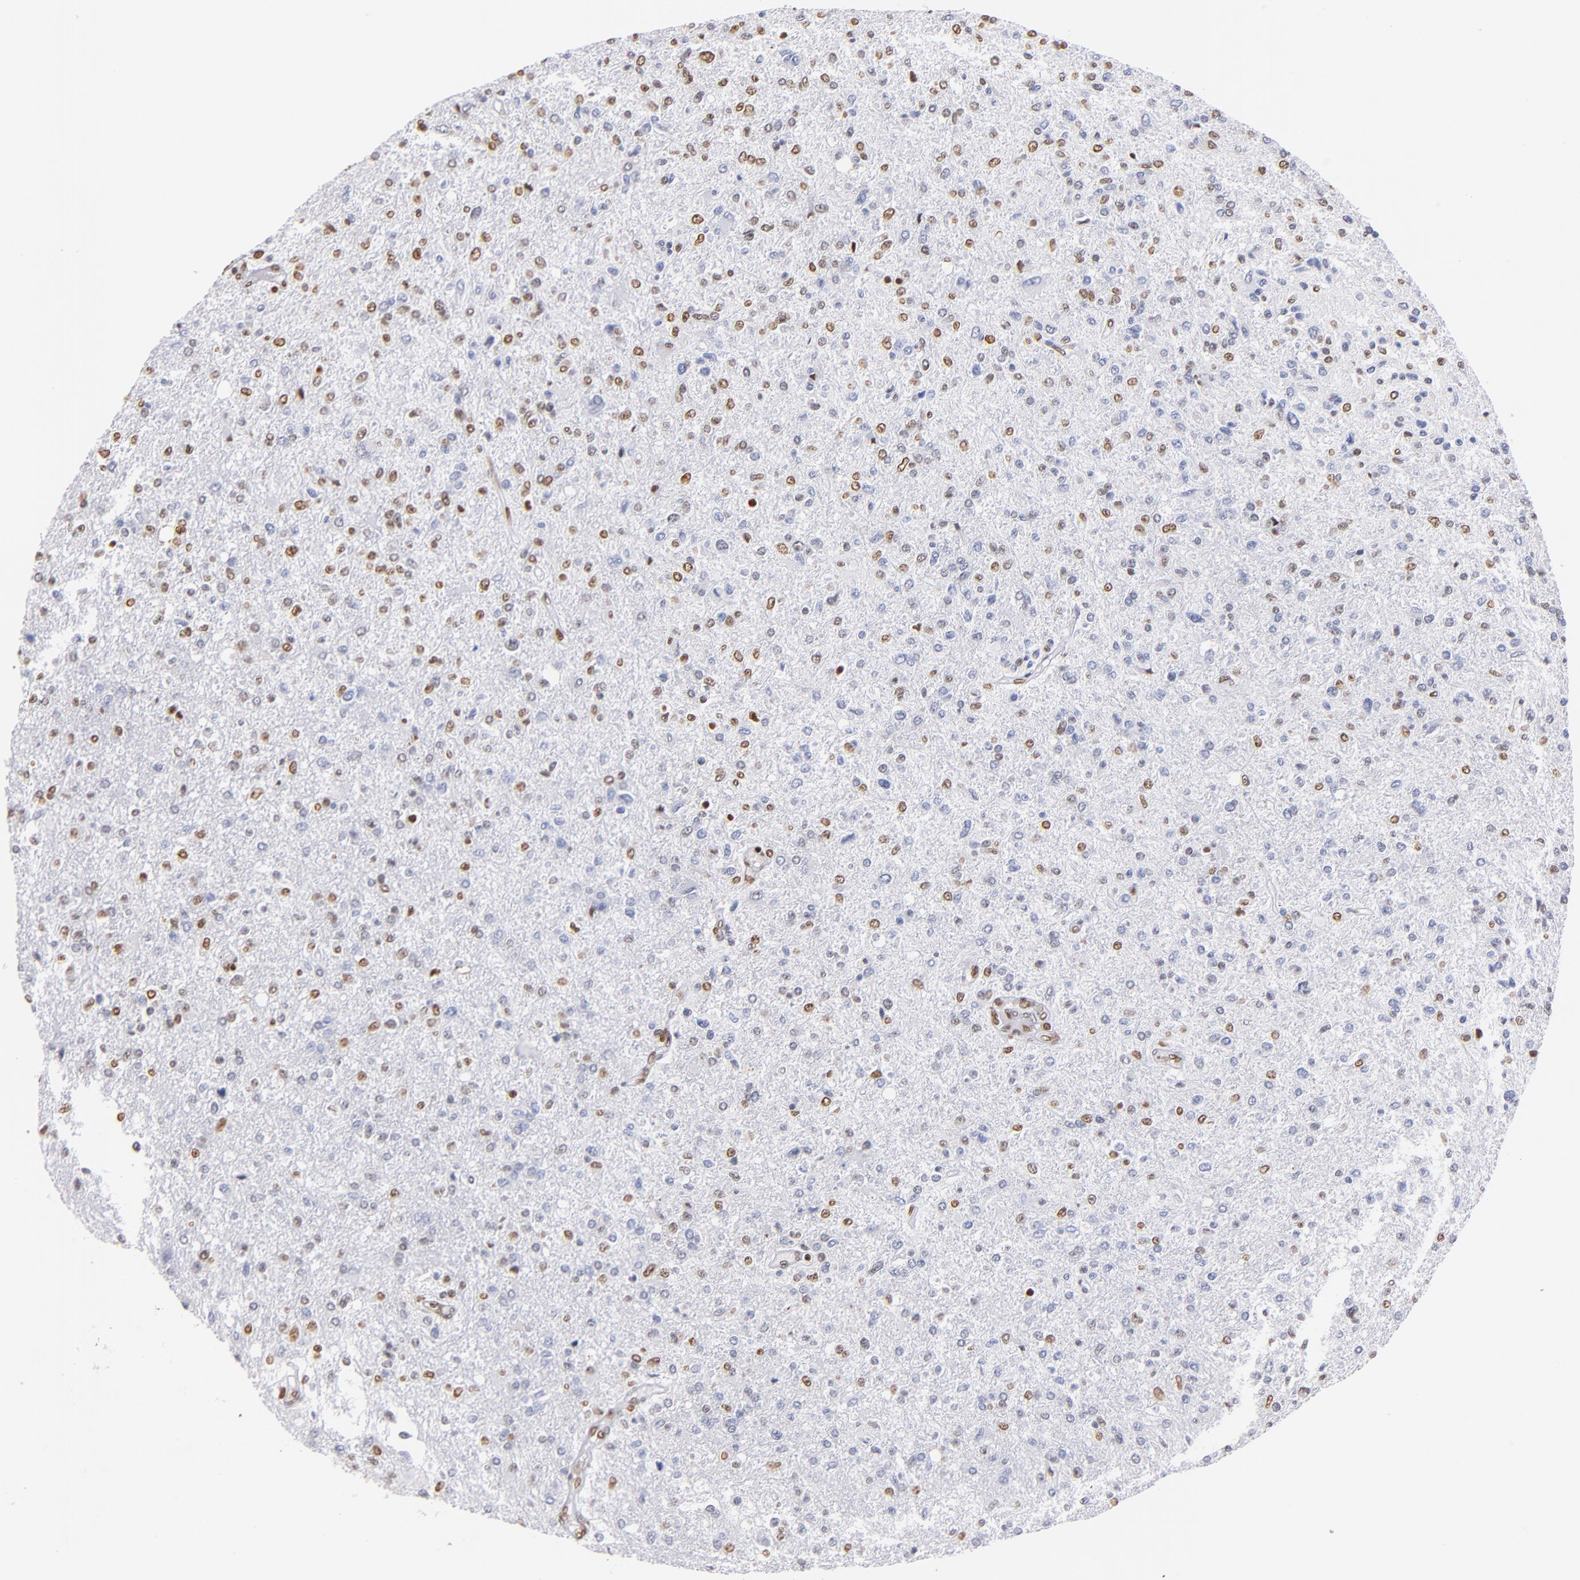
{"staining": {"intensity": "moderate", "quantity": "25%-75%", "location": "nuclear"}, "tissue": "glioma", "cell_type": "Tumor cells", "image_type": "cancer", "snomed": [{"axis": "morphology", "description": "Glioma, malignant, High grade"}, {"axis": "topography", "description": "Cerebral cortex"}], "caption": "Protein staining shows moderate nuclear positivity in about 25%-75% of tumor cells in glioma.", "gene": "IFI16", "patient": {"sex": "male", "age": 76}}